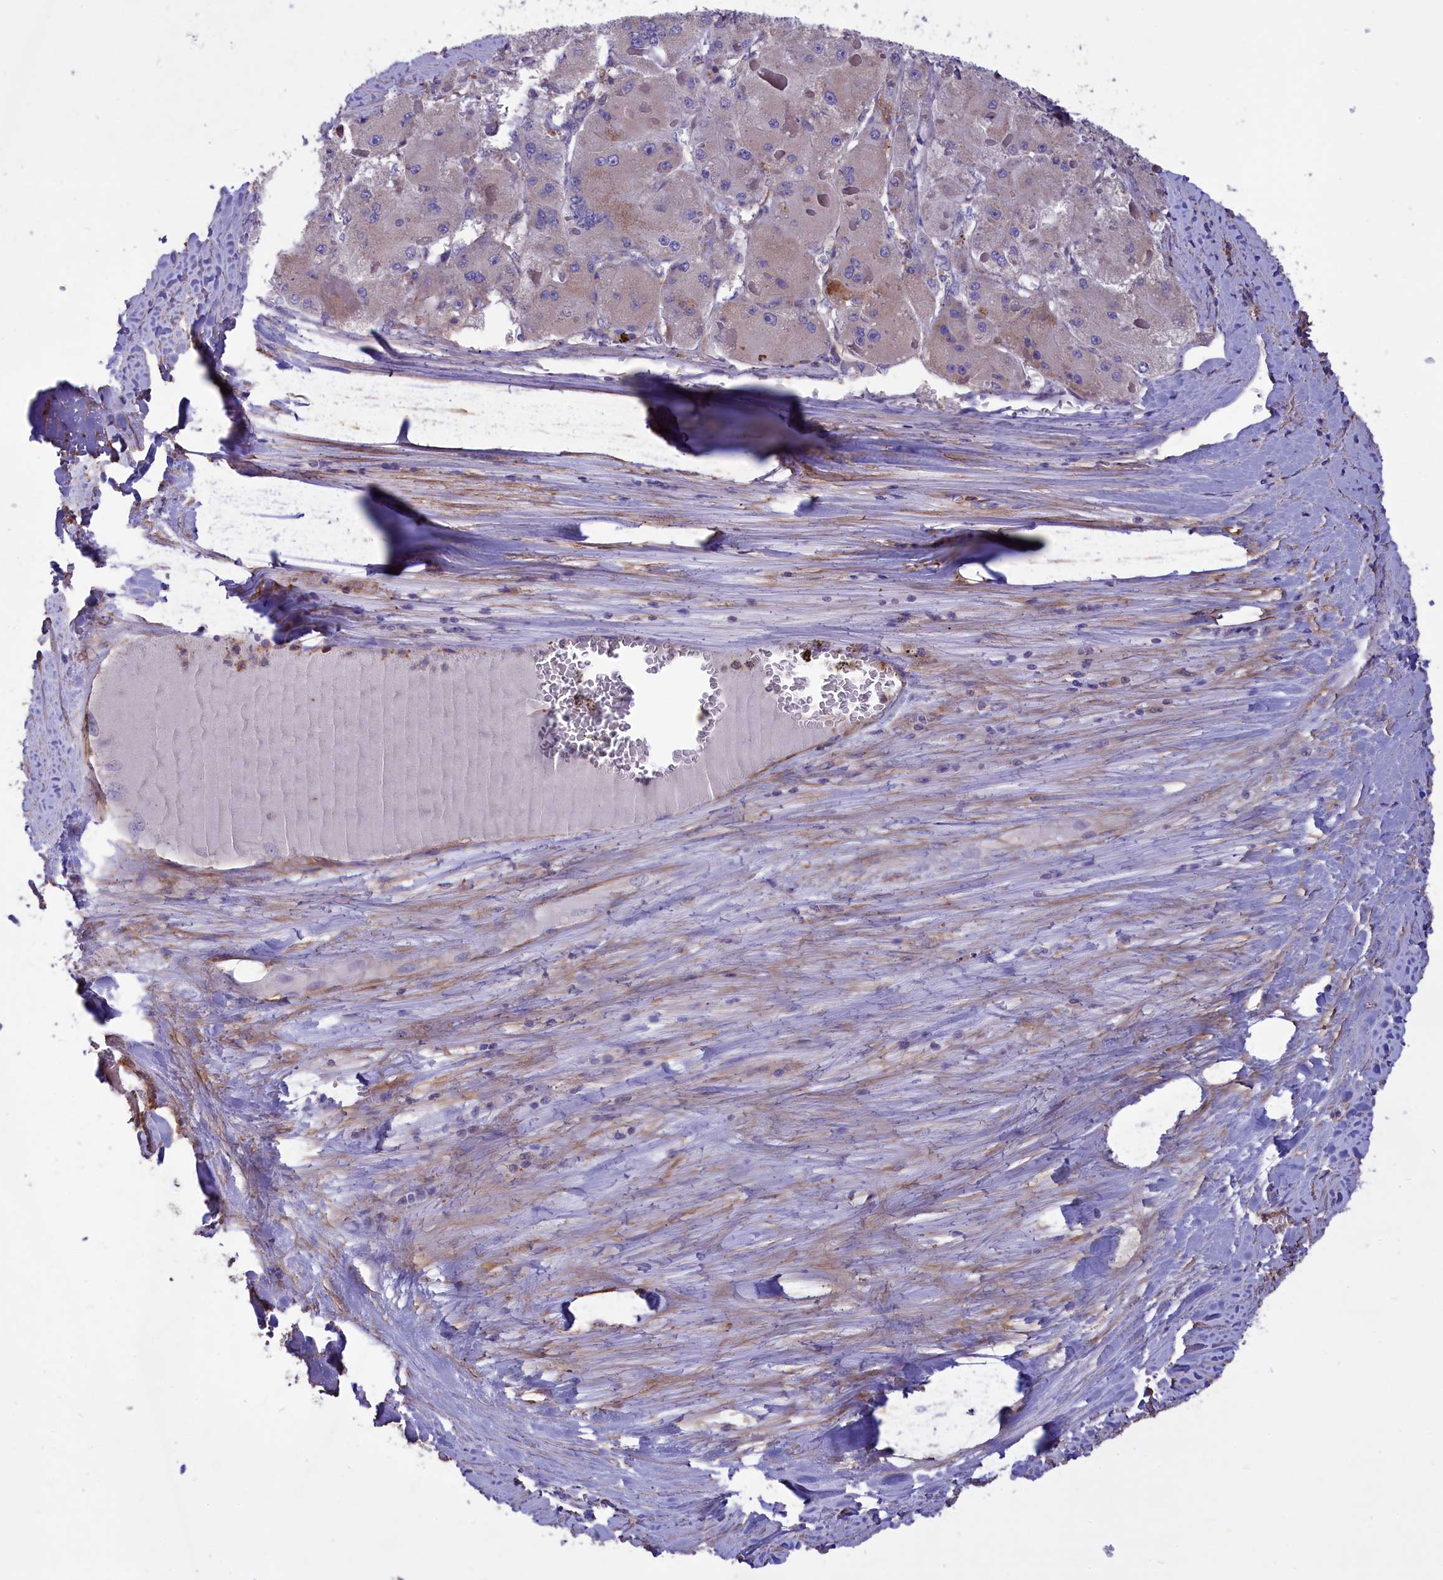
{"staining": {"intensity": "weak", "quantity": "<25%", "location": "cytoplasmic/membranous"}, "tissue": "liver cancer", "cell_type": "Tumor cells", "image_type": "cancer", "snomed": [{"axis": "morphology", "description": "Carcinoma, Hepatocellular, NOS"}, {"axis": "topography", "description": "Liver"}], "caption": "This is an immunohistochemistry micrograph of hepatocellular carcinoma (liver). There is no expression in tumor cells.", "gene": "AMDHD2", "patient": {"sex": "female", "age": 73}}